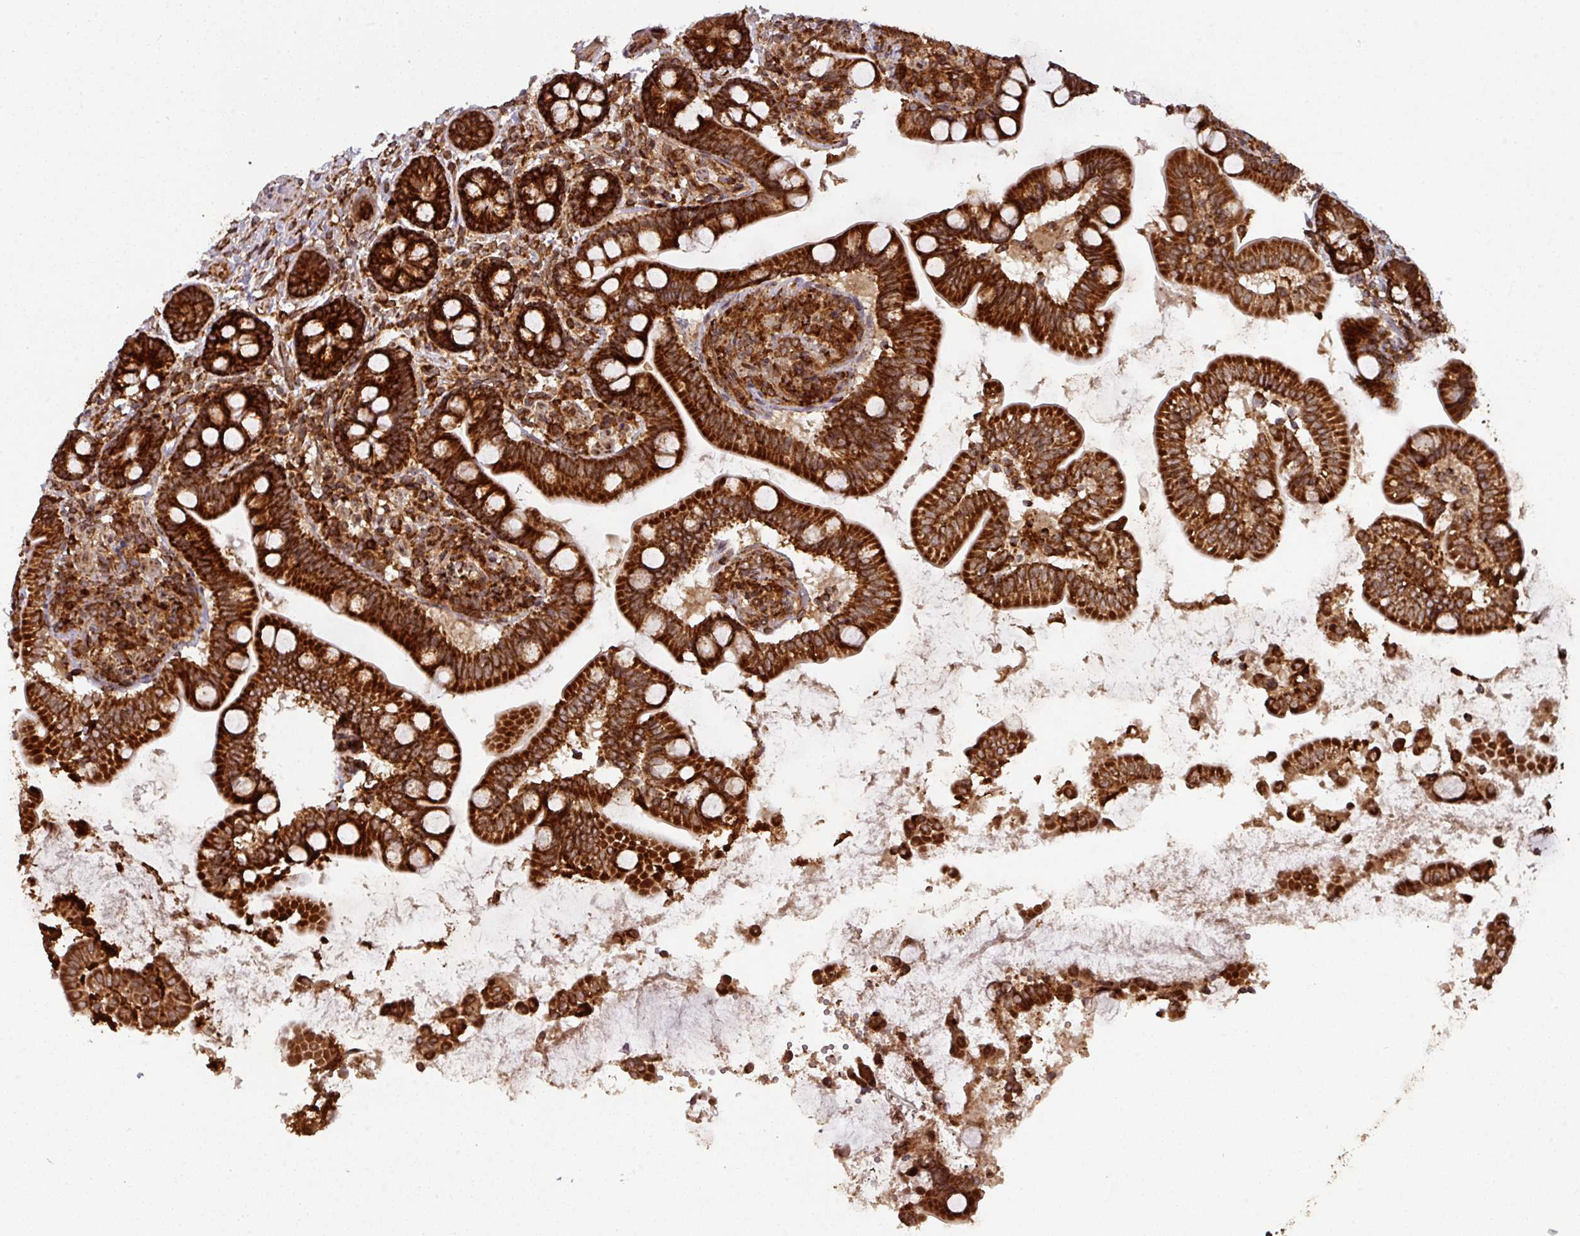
{"staining": {"intensity": "strong", "quantity": ">75%", "location": "cytoplasmic/membranous"}, "tissue": "small intestine", "cell_type": "Glandular cells", "image_type": "normal", "snomed": [{"axis": "morphology", "description": "Normal tissue, NOS"}, {"axis": "topography", "description": "Small intestine"}], "caption": "A high amount of strong cytoplasmic/membranous positivity is seen in approximately >75% of glandular cells in normal small intestine.", "gene": "TRAP1", "patient": {"sex": "female", "age": 64}}